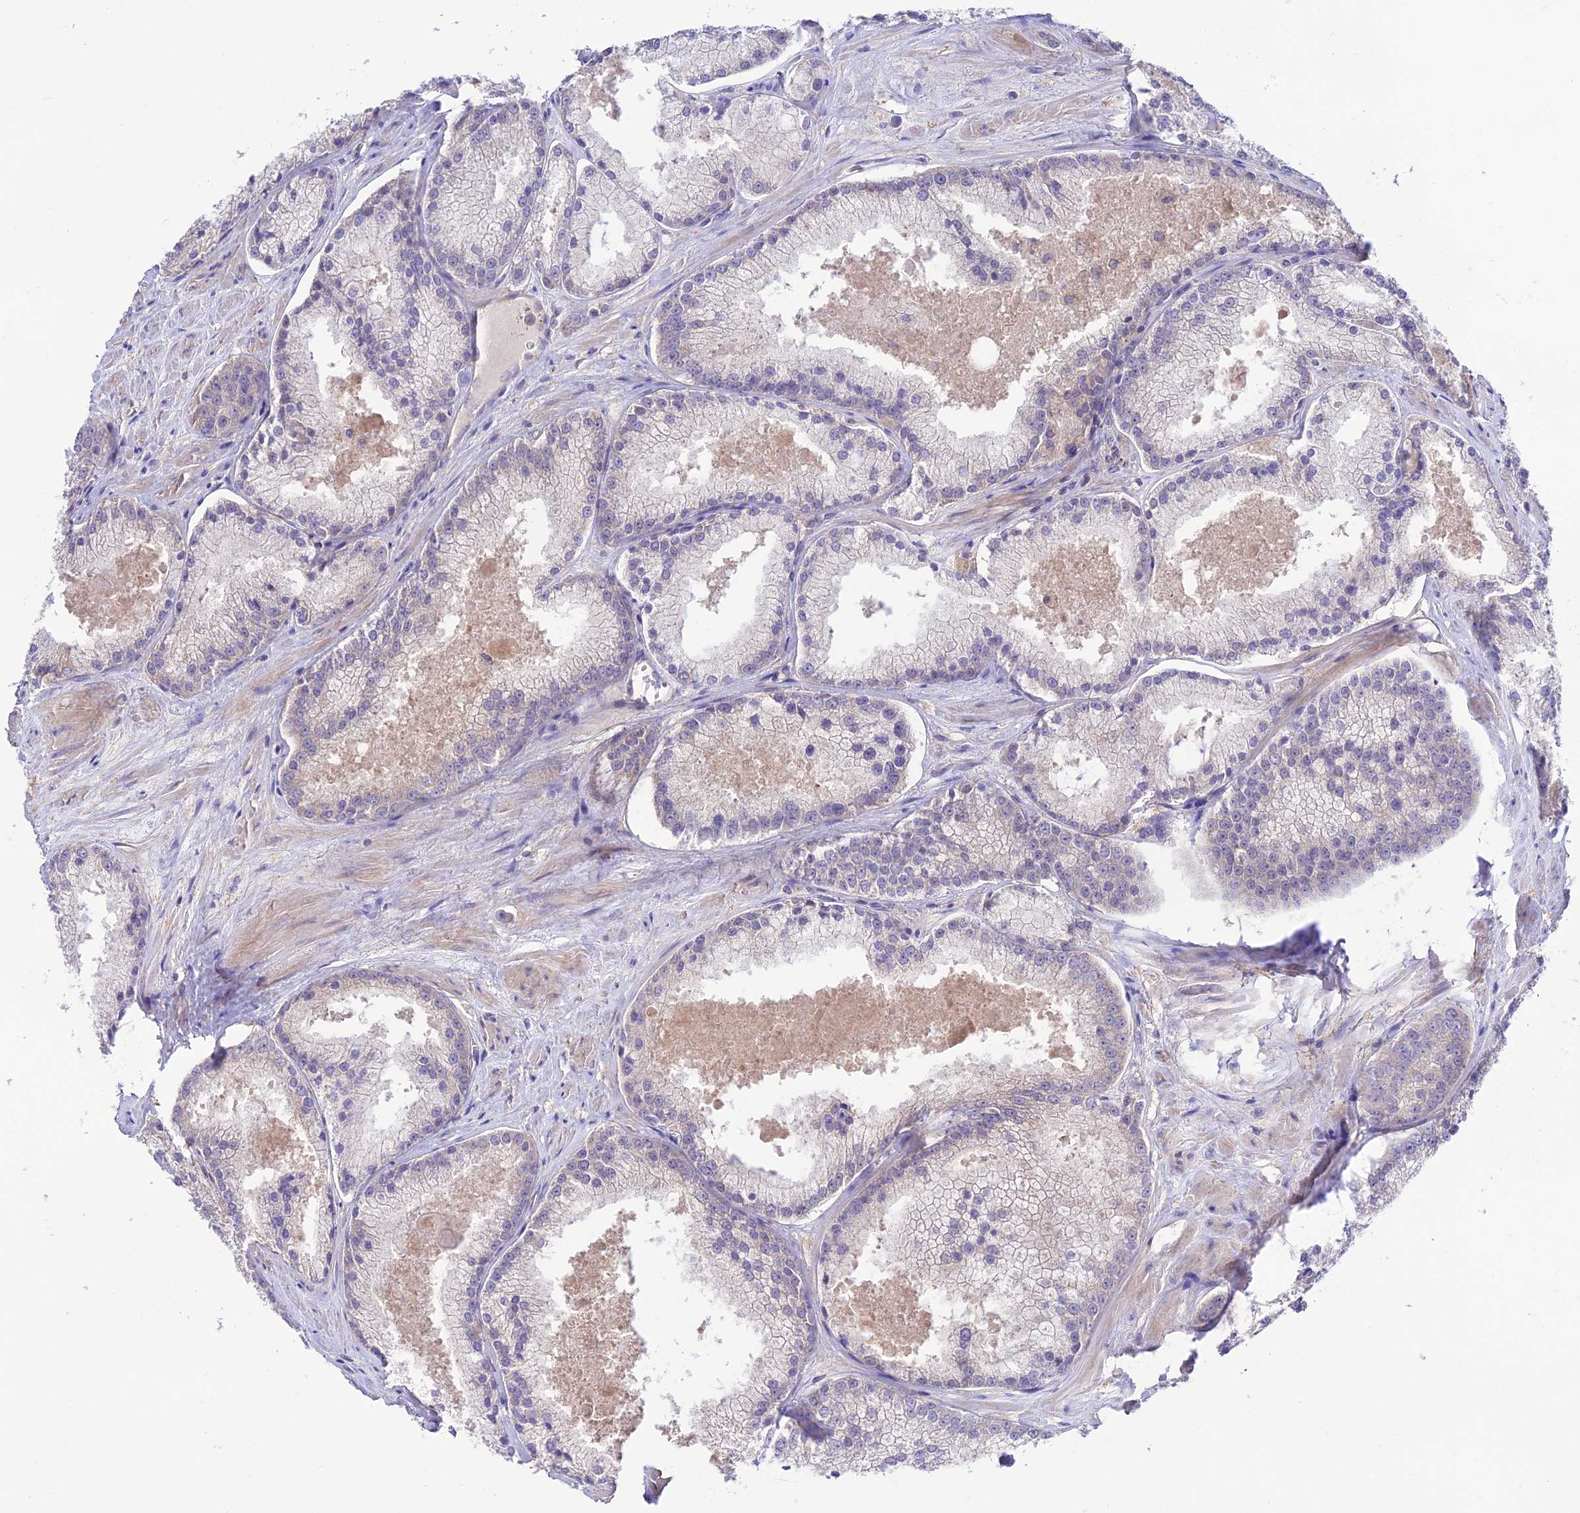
{"staining": {"intensity": "weak", "quantity": "25%-75%", "location": "cytoplasmic/membranous"}, "tissue": "prostate cancer", "cell_type": "Tumor cells", "image_type": "cancer", "snomed": [{"axis": "morphology", "description": "Adenocarcinoma, High grade"}, {"axis": "topography", "description": "Prostate"}], "caption": "DAB immunohistochemical staining of human high-grade adenocarcinoma (prostate) reveals weak cytoplasmic/membranous protein expression in approximately 25%-75% of tumor cells.", "gene": "BRME1", "patient": {"sex": "male", "age": 61}}